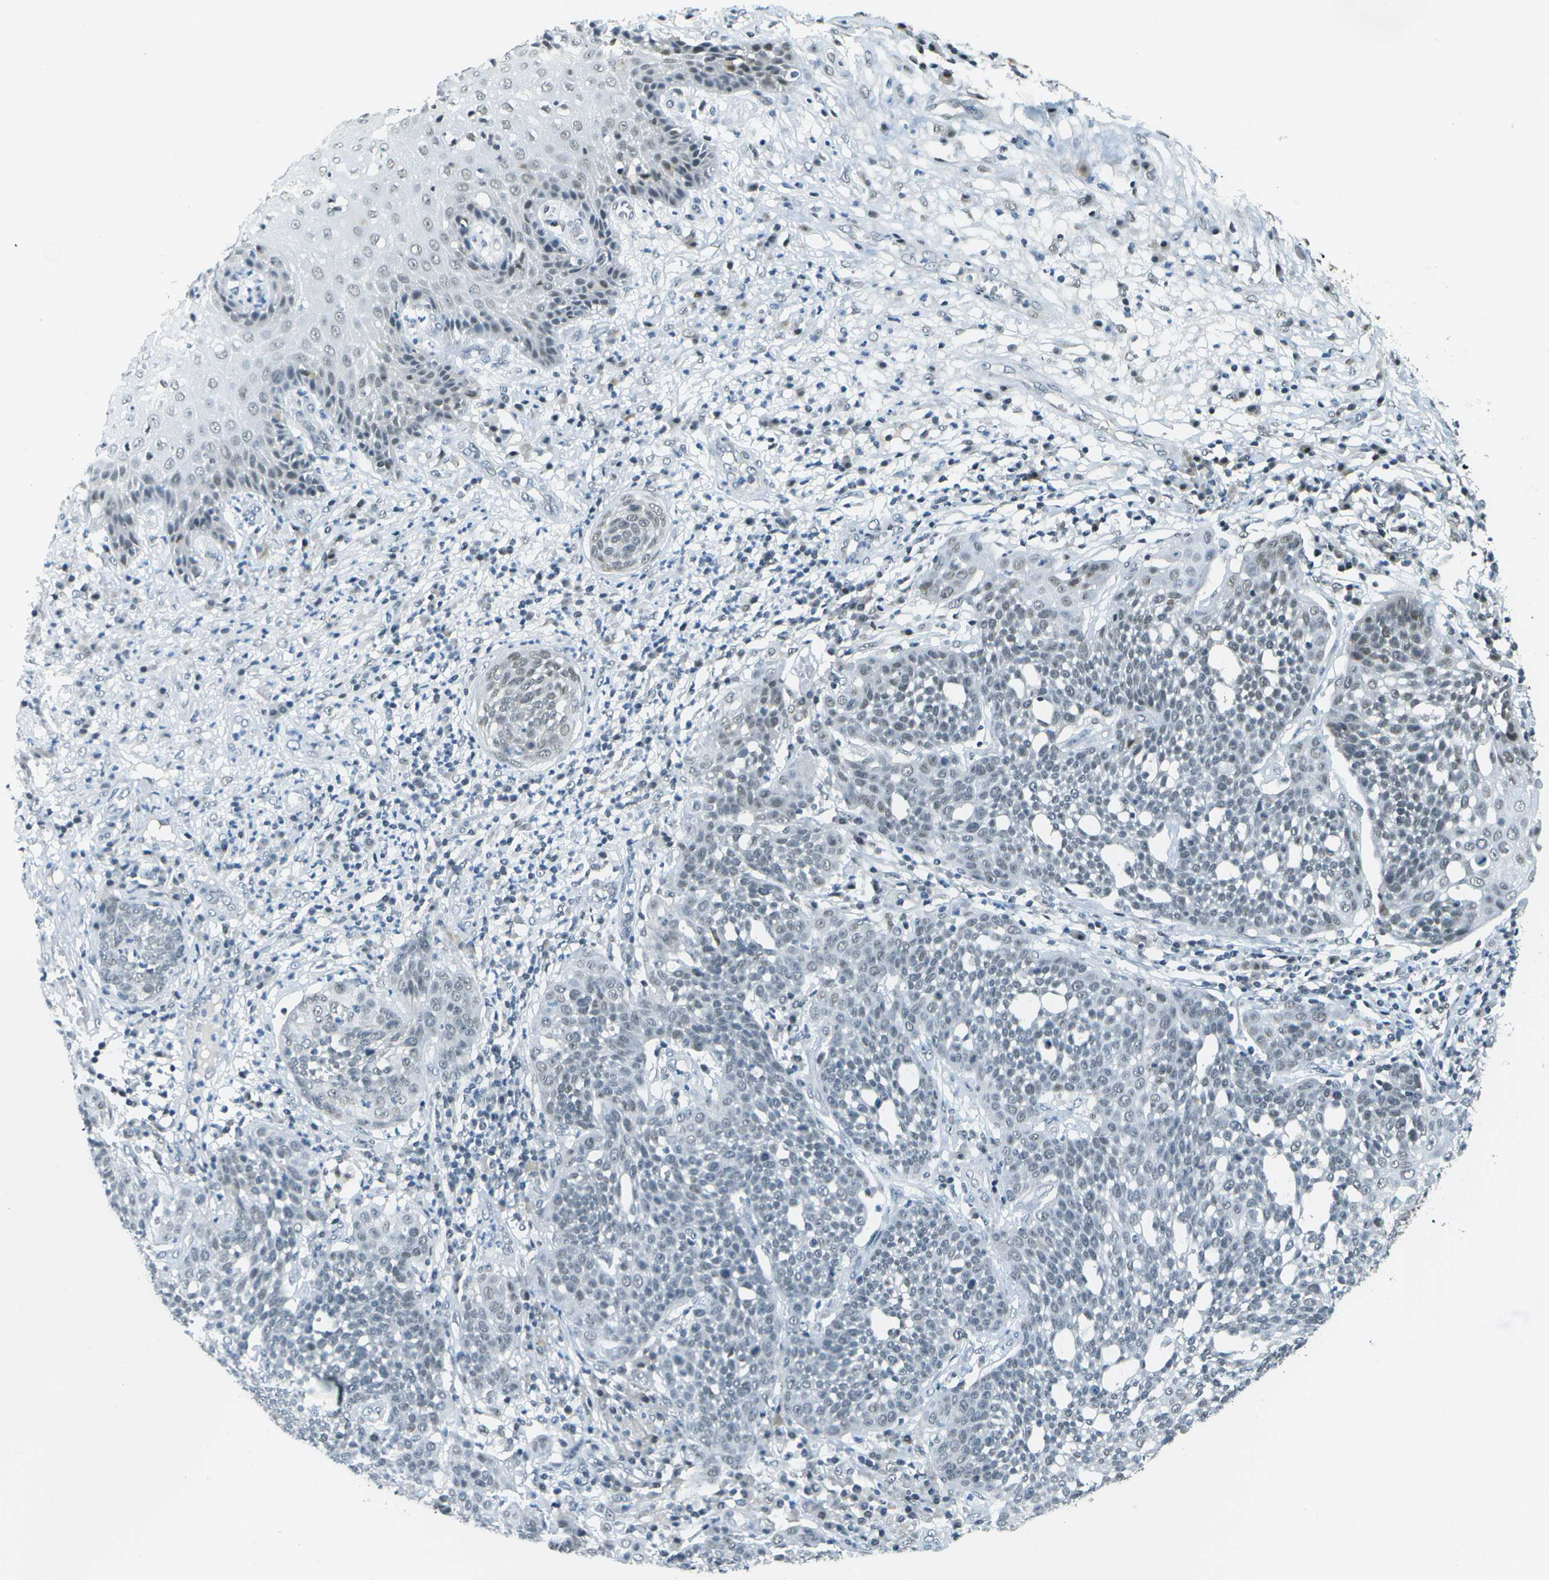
{"staining": {"intensity": "weak", "quantity": "<25%", "location": "nuclear"}, "tissue": "cervical cancer", "cell_type": "Tumor cells", "image_type": "cancer", "snomed": [{"axis": "morphology", "description": "Squamous cell carcinoma, NOS"}, {"axis": "topography", "description": "Cervix"}], "caption": "Immunohistochemistry histopathology image of neoplastic tissue: human cervical cancer (squamous cell carcinoma) stained with DAB demonstrates no significant protein positivity in tumor cells.", "gene": "NEK11", "patient": {"sex": "female", "age": 34}}